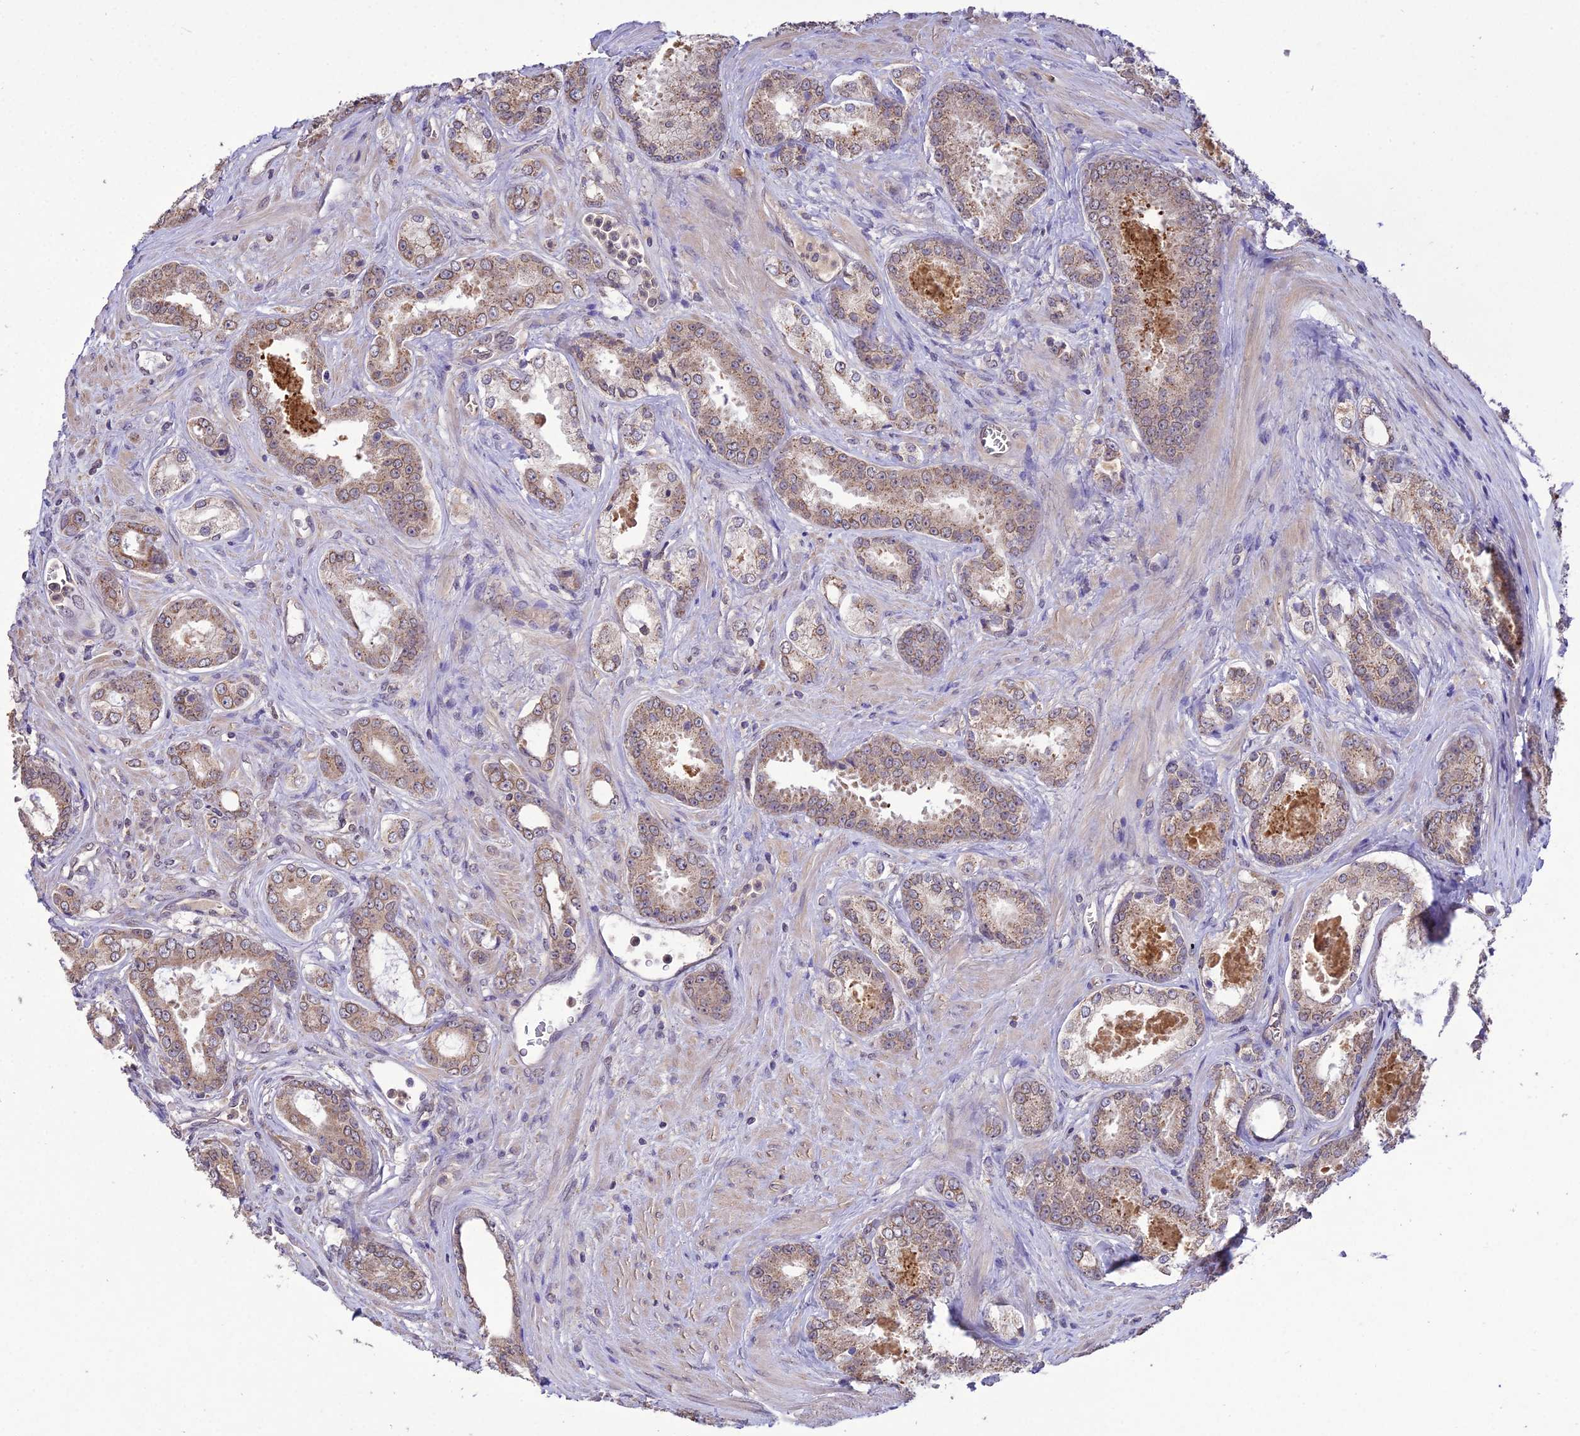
{"staining": {"intensity": "moderate", "quantity": ">75%", "location": "cytoplasmic/membranous"}, "tissue": "prostate cancer", "cell_type": "Tumor cells", "image_type": "cancer", "snomed": [{"axis": "morphology", "description": "Adenocarcinoma, Low grade"}, {"axis": "topography", "description": "Prostate"}], "caption": "This image shows immunohistochemistry (IHC) staining of adenocarcinoma (low-grade) (prostate), with medium moderate cytoplasmic/membranous expression in about >75% of tumor cells.", "gene": "PGK1", "patient": {"sex": "male", "age": 68}}